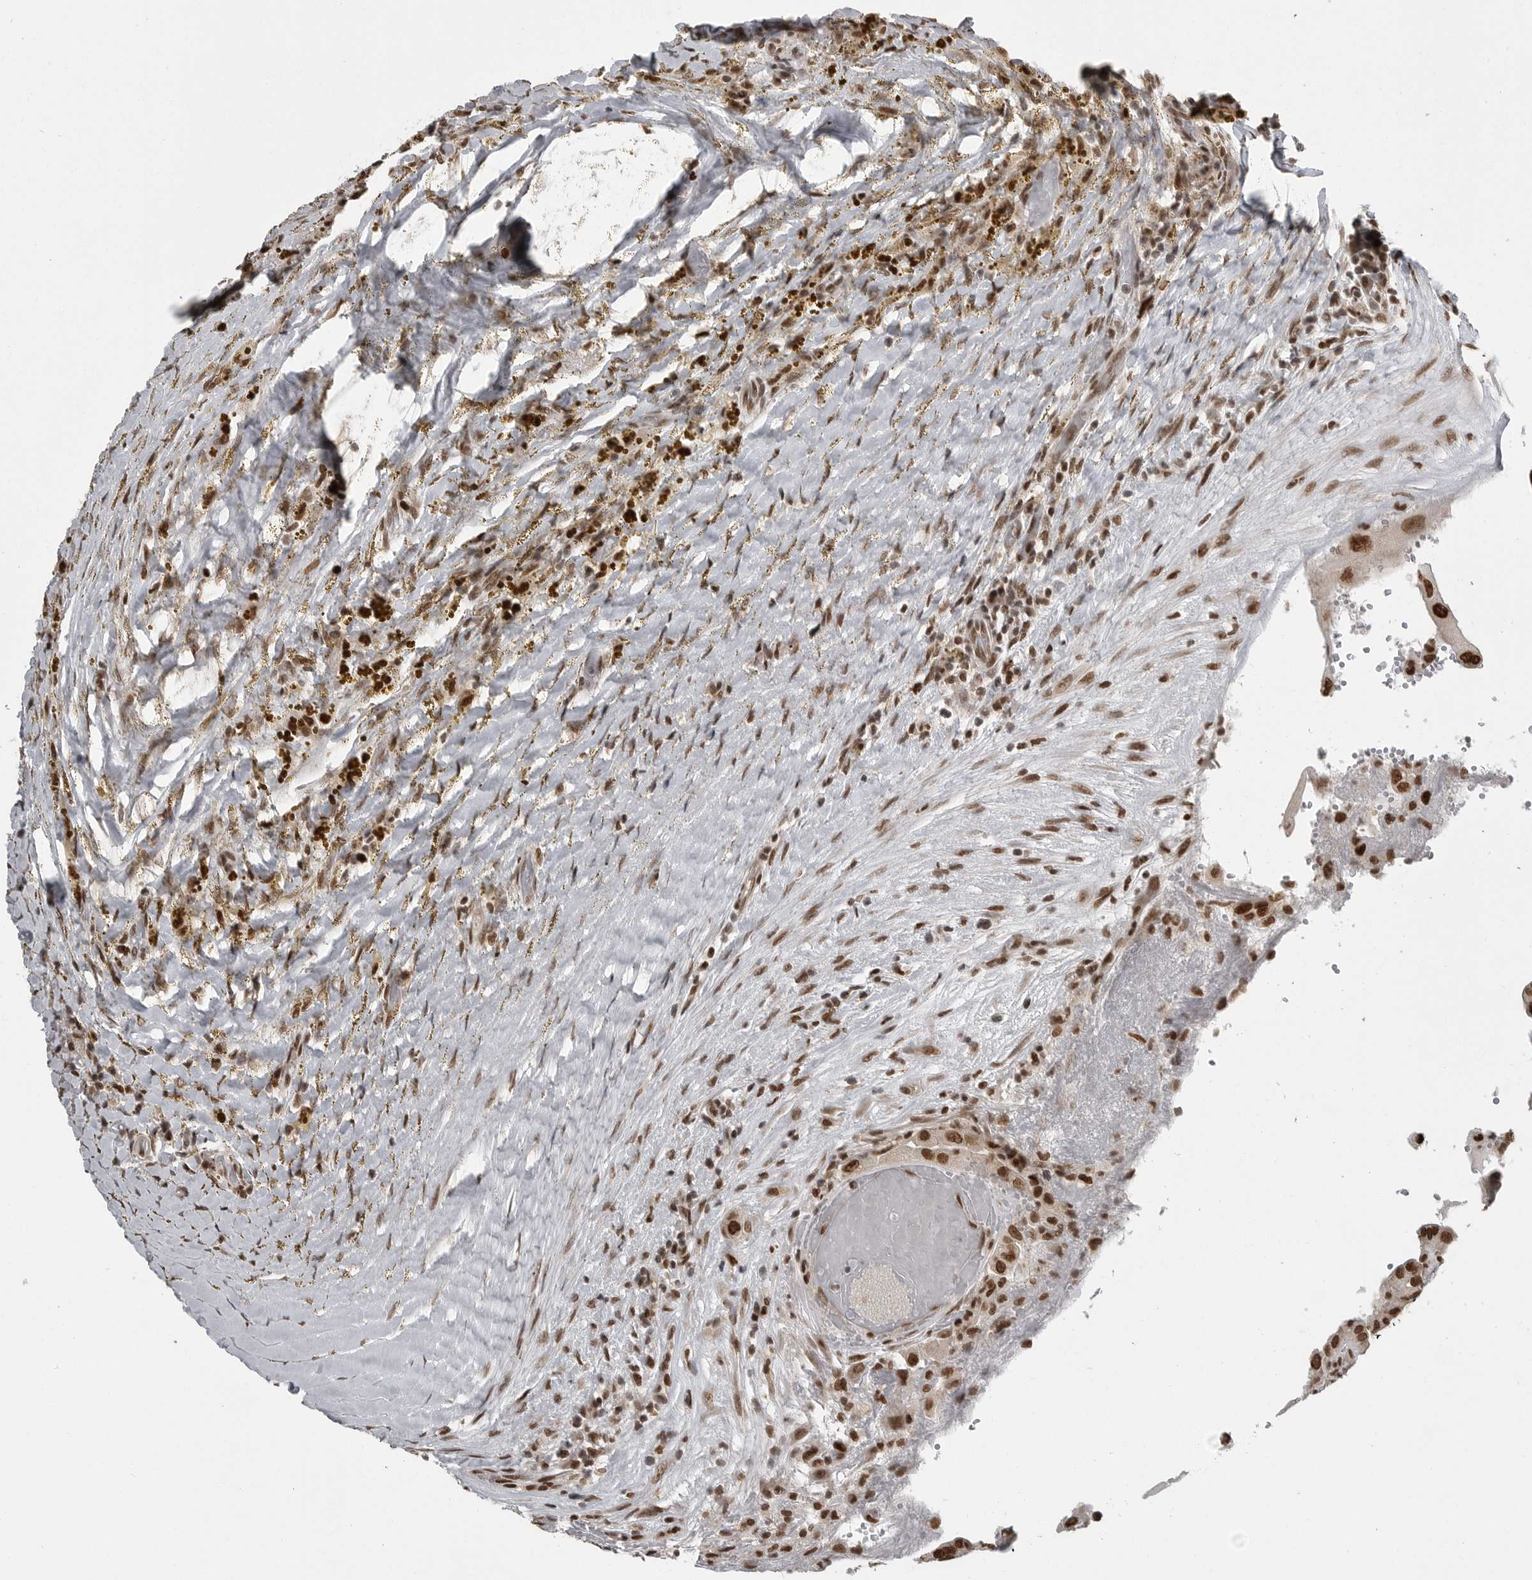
{"staining": {"intensity": "strong", "quantity": ">75%", "location": "nuclear"}, "tissue": "thyroid cancer", "cell_type": "Tumor cells", "image_type": "cancer", "snomed": [{"axis": "morphology", "description": "Papillary adenocarcinoma, NOS"}, {"axis": "topography", "description": "Thyroid gland"}], "caption": "There is high levels of strong nuclear expression in tumor cells of thyroid cancer (papillary adenocarcinoma), as demonstrated by immunohistochemical staining (brown color).", "gene": "YAF2", "patient": {"sex": "male", "age": 77}}